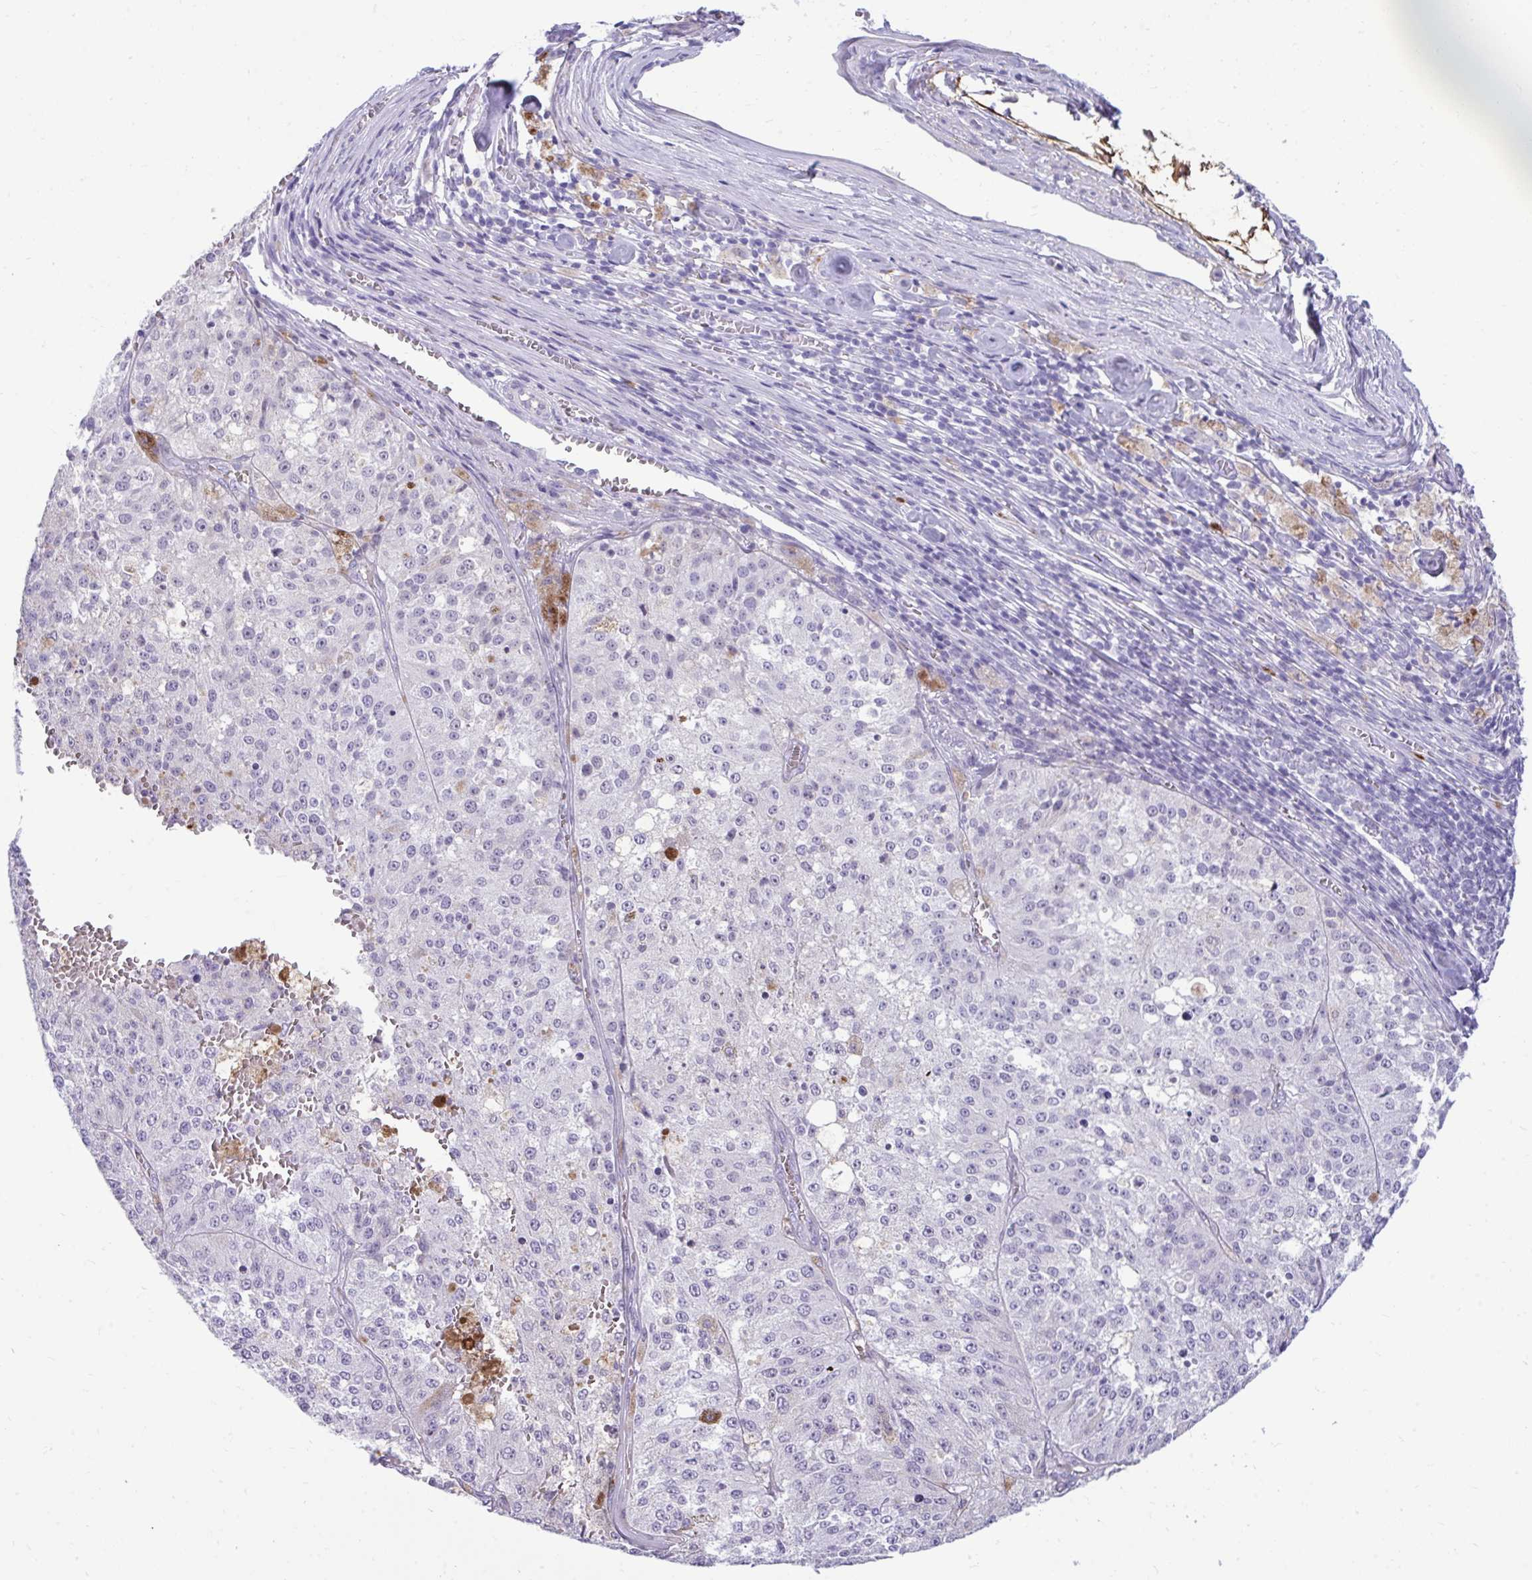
{"staining": {"intensity": "negative", "quantity": "none", "location": "none"}, "tissue": "melanoma", "cell_type": "Tumor cells", "image_type": "cancer", "snomed": [{"axis": "morphology", "description": "Malignant melanoma, Metastatic site"}, {"axis": "topography", "description": "Lymph node"}], "caption": "High magnification brightfield microscopy of malignant melanoma (metastatic site) stained with DAB (3,3'-diaminobenzidine) (brown) and counterstained with hematoxylin (blue): tumor cells show no significant positivity.", "gene": "PIGZ", "patient": {"sex": "female", "age": 64}}